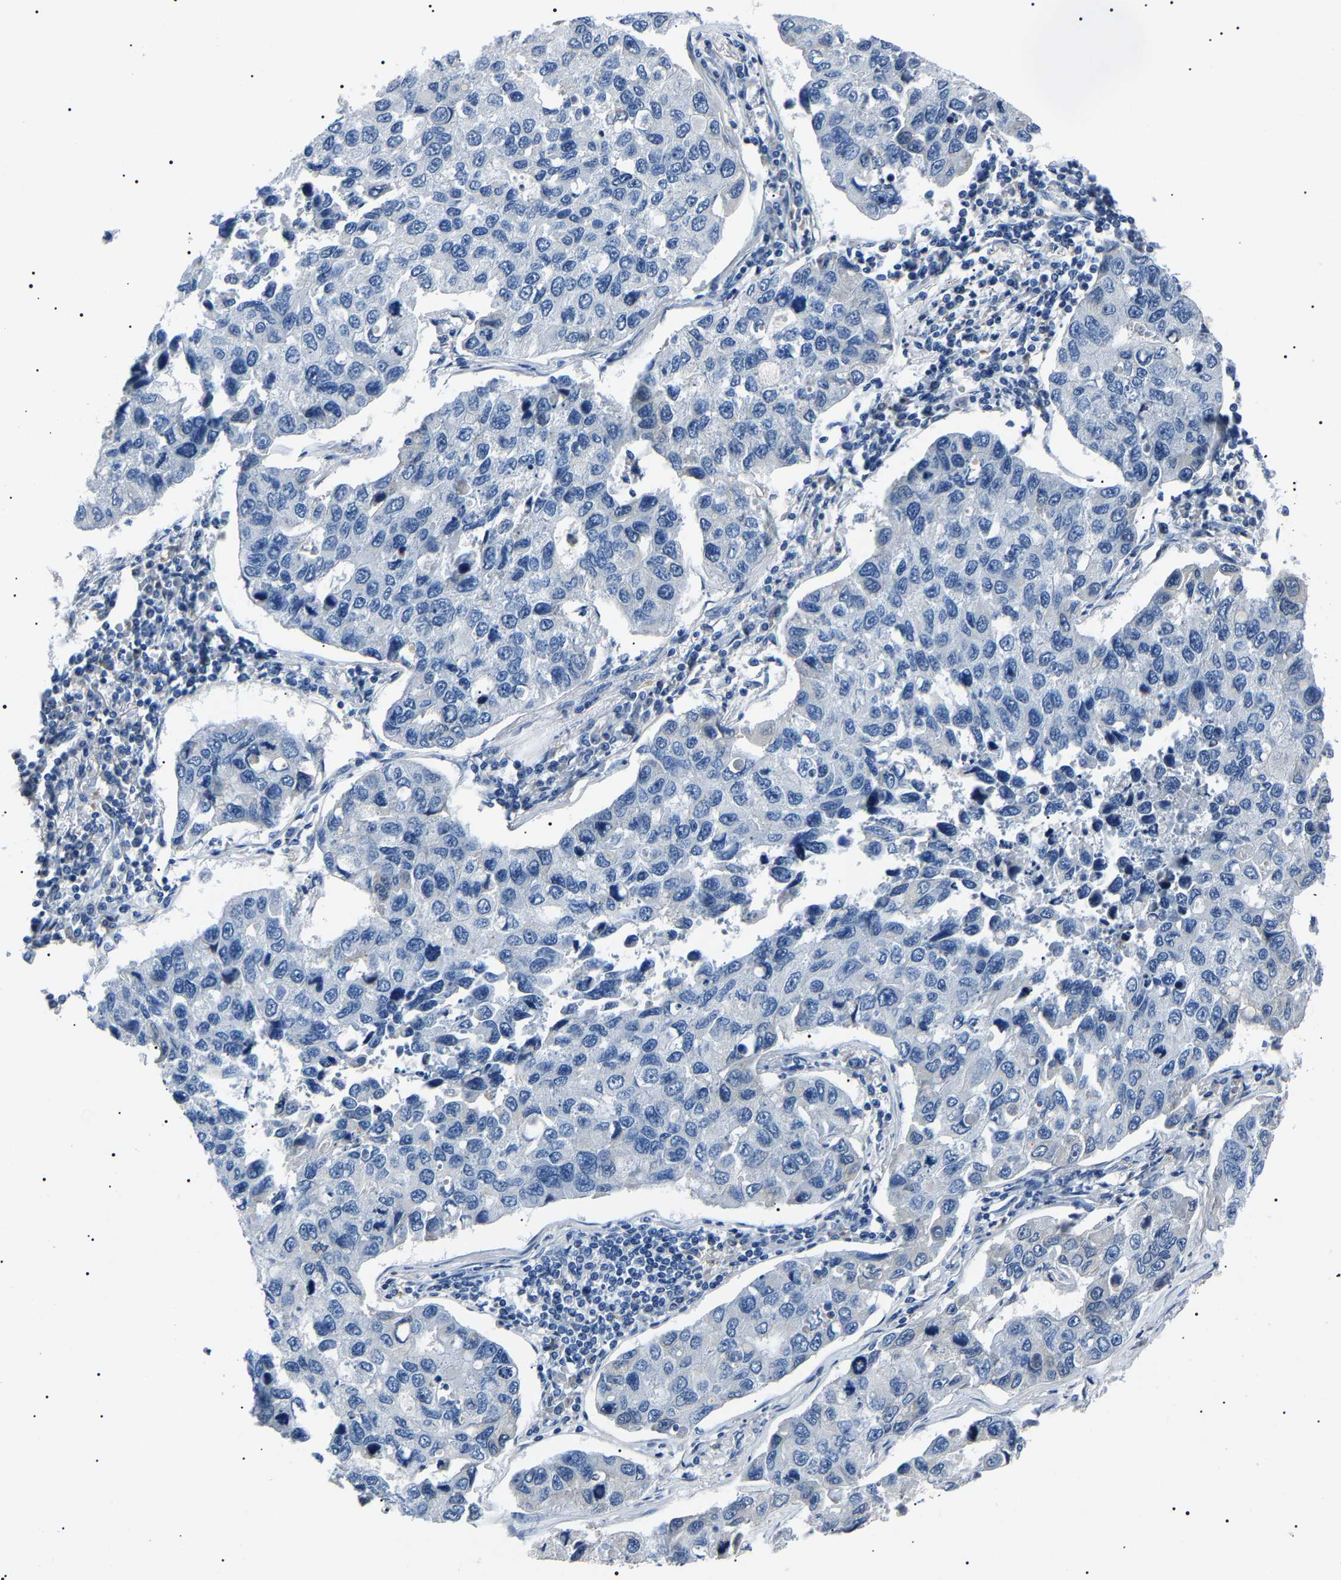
{"staining": {"intensity": "negative", "quantity": "none", "location": "none"}, "tissue": "lung cancer", "cell_type": "Tumor cells", "image_type": "cancer", "snomed": [{"axis": "morphology", "description": "Adenocarcinoma, NOS"}, {"axis": "topography", "description": "Lung"}], "caption": "Protein analysis of adenocarcinoma (lung) exhibits no significant positivity in tumor cells.", "gene": "KLK15", "patient": {"sex": "male", "age": 64}}